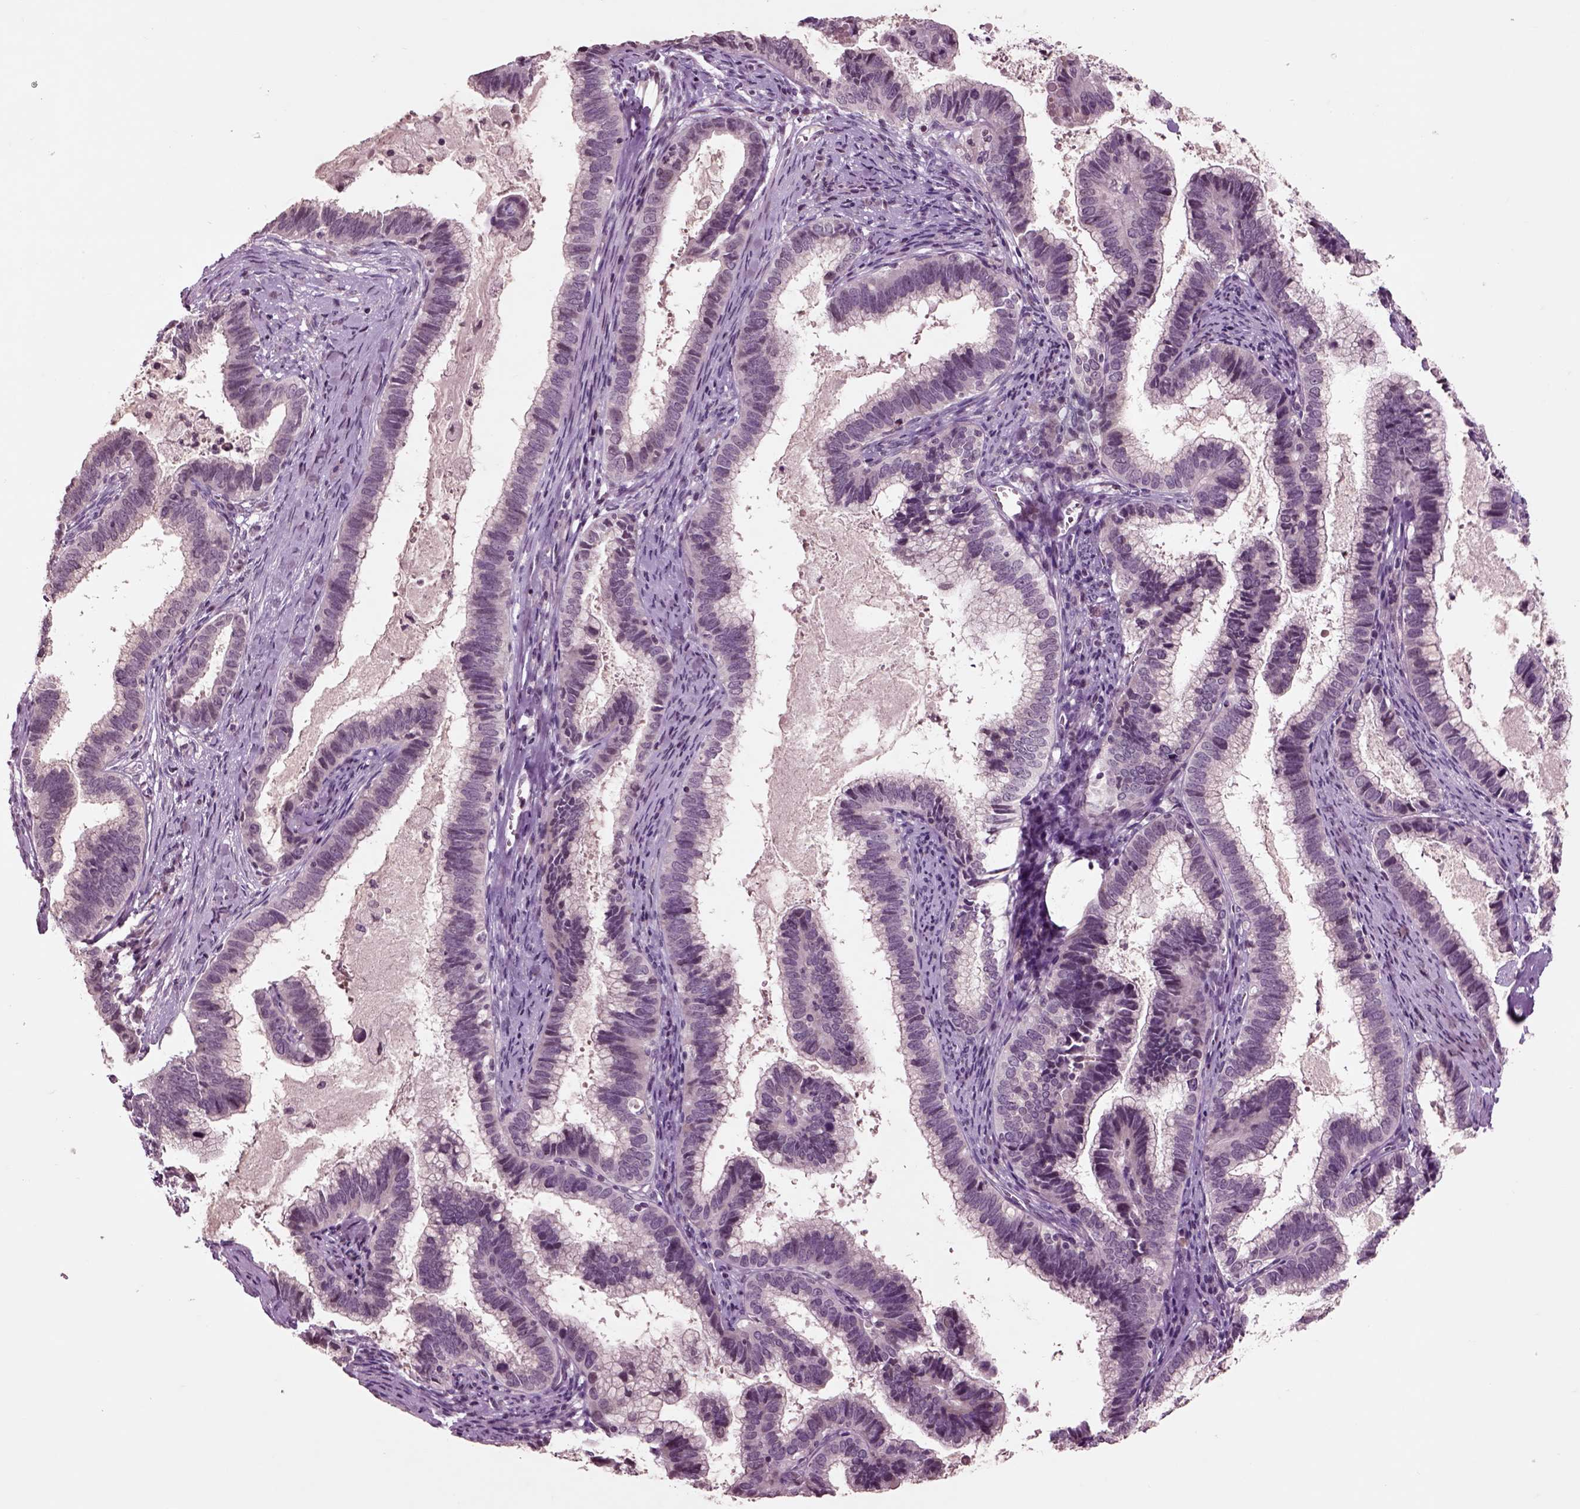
{"staining": {"intensity": "negative", "quantity": "none", "location": "none"}, "tissue": "cervical cancer", "cell_type": "Tumor cells", "image_type": "cancer", "snomed": [{"axis": "morphology", "description": "Adenocarcinoma, NOS"}, {"axis": "topography", "description": "Cervix"}], "caption": "Protein analysis of adenocarcinoma (cervical) exhibits no significant positivity in tumor cells.", "gene": "CHGB", "patient": {"sex": "female", "age": 61}}